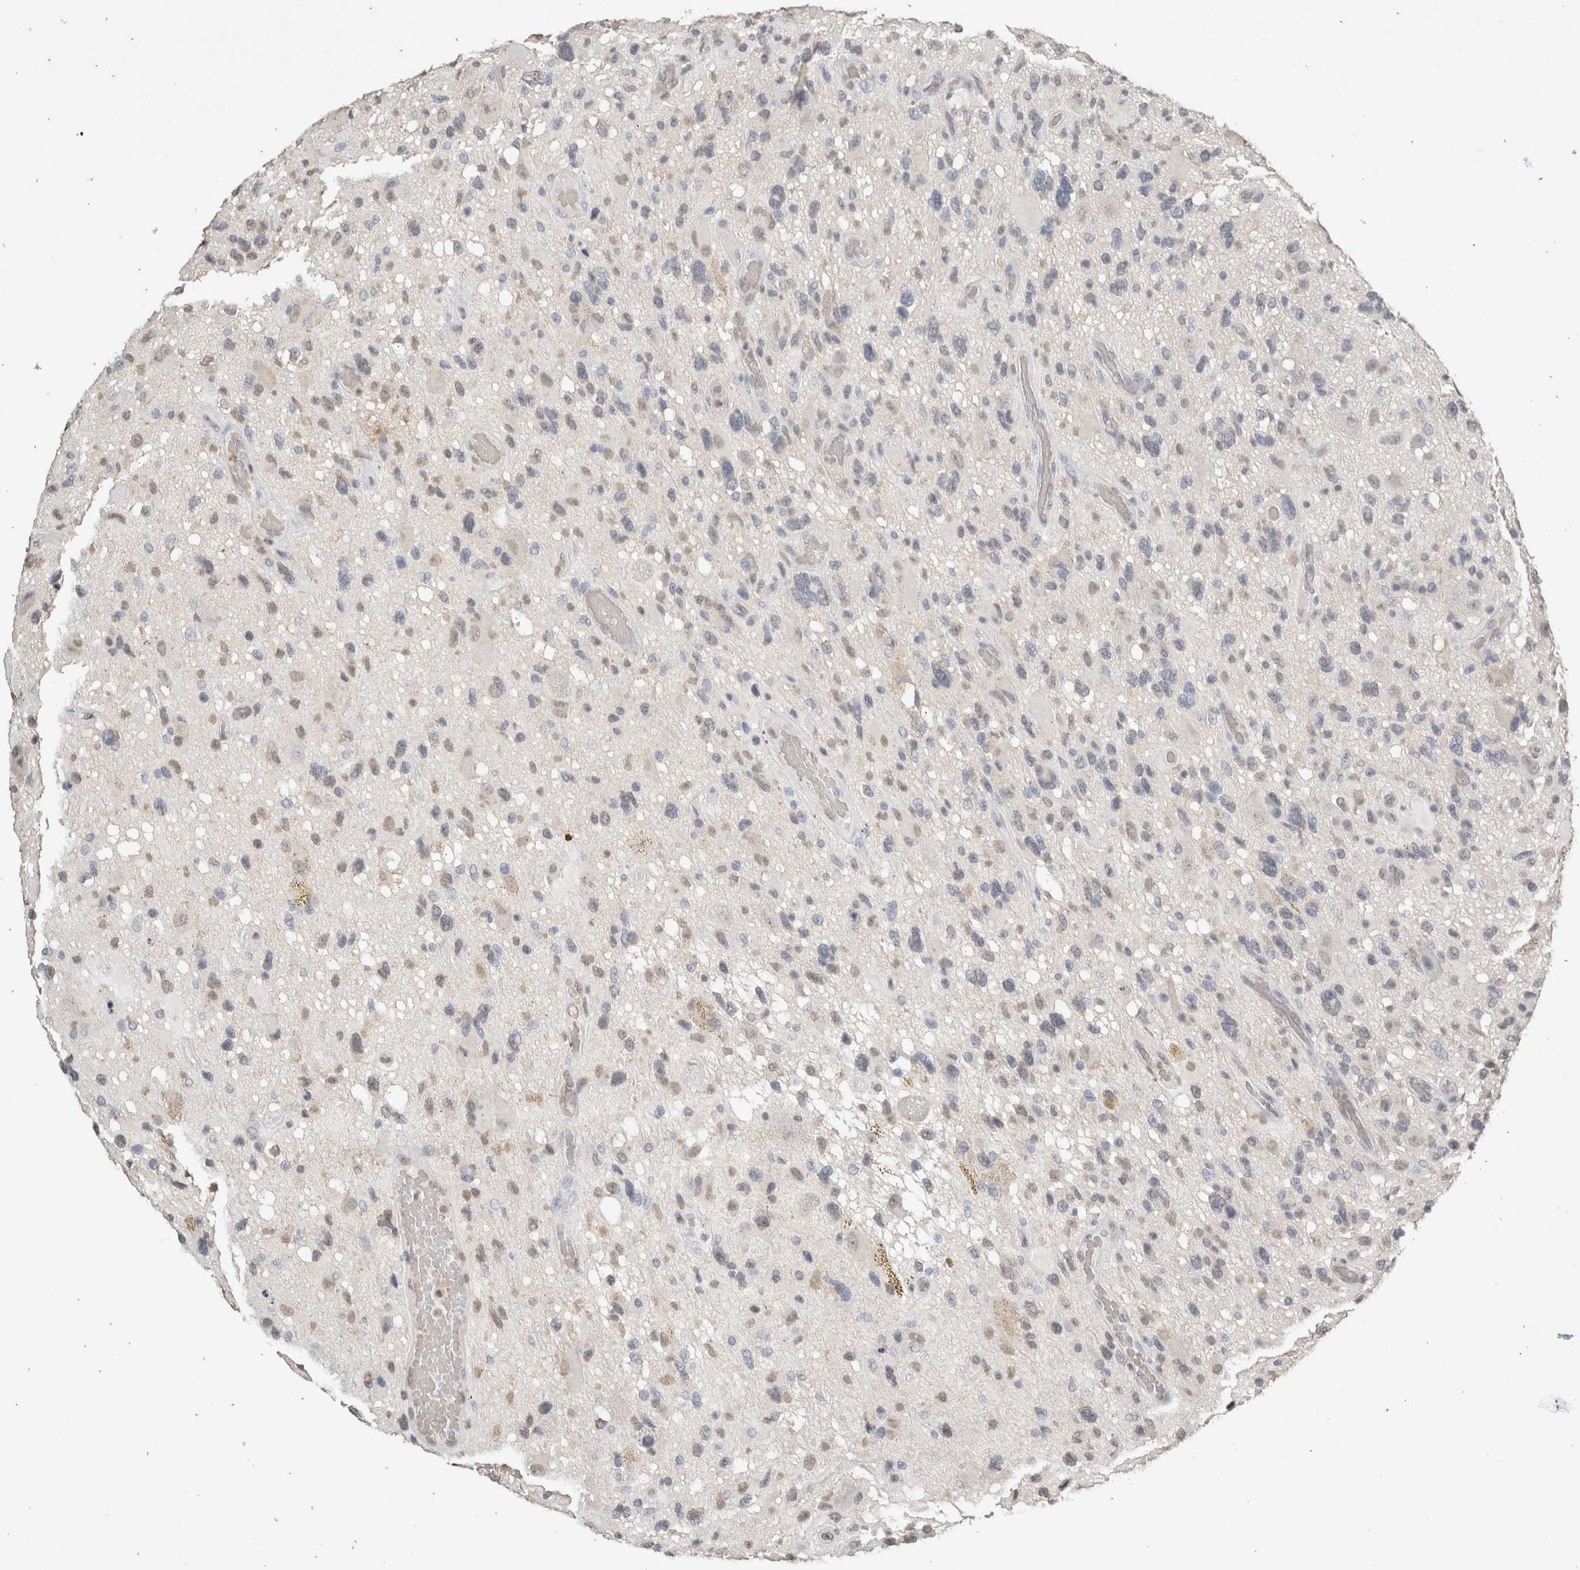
{"staining": {"intensity": "weak", "quantity": "25%-75%", "location": "nuclear"}, "tissue": "glioma", "cell_type": "Tumor cells", "image_type": "cancer", "snomed": [{"axis": "morphology", "description": "Glioma, malignant, High grade"}, {"axis": "topography", "description": "Brain"}], "caption": "IHC of glioma reveals low levels of weak nuclear positivity in approximately 25%-75% of tumor cells. The staining was performed using DAB (3,3'-diaminobenzidine) to visualize the protein expression in brown, while the nuclei were stained in blue with hematoxylin (Magnification: 20x).", "gene": "LGALS2", "patient": {"sex": "male", "age": 33}}